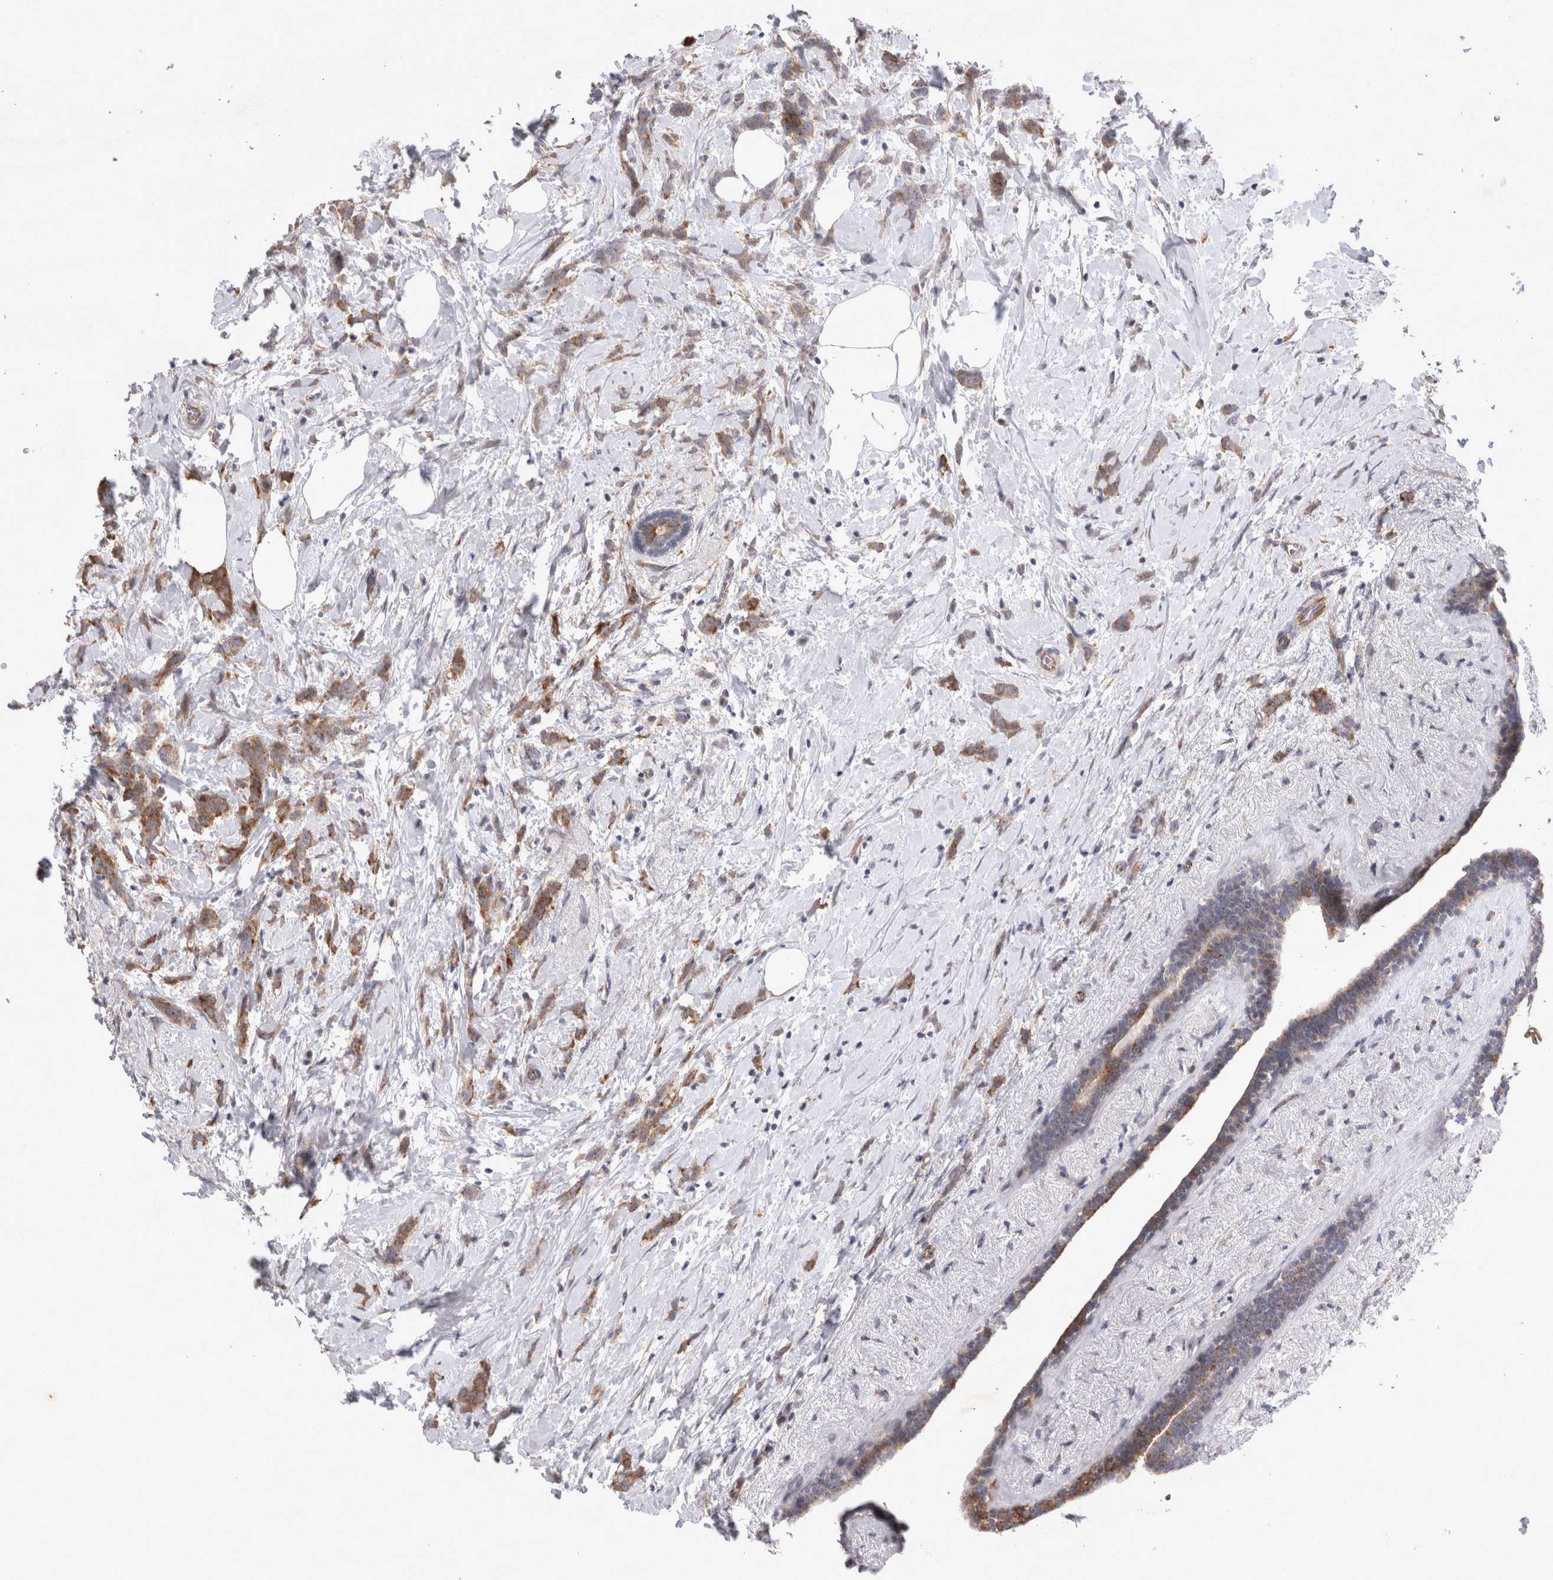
{"staining": {"intensity": "moderate", "quantity": ">75%", "location": "cytoplasmic/membranous"}, "tissue": "breast cancer", "cell_type": "Tumor cells", "image_type": "cancer", "snomed": [{"axis": "morphology", "description": "Lobular carcinoma, in situ"}, {"axis": "morphology", "description": "Lobular carcinoma"}, {"axis": "topography", "description": "Breast"}], "caption": "Brown immunohistochemical staining in lobular carcinoma in situ (breast) demonstrates moderate cytoplasmic/membranous positivity in approximately >75% of tumor cells.", "gene": "STK11", "patient": {"sex": "female", "age": 41}}